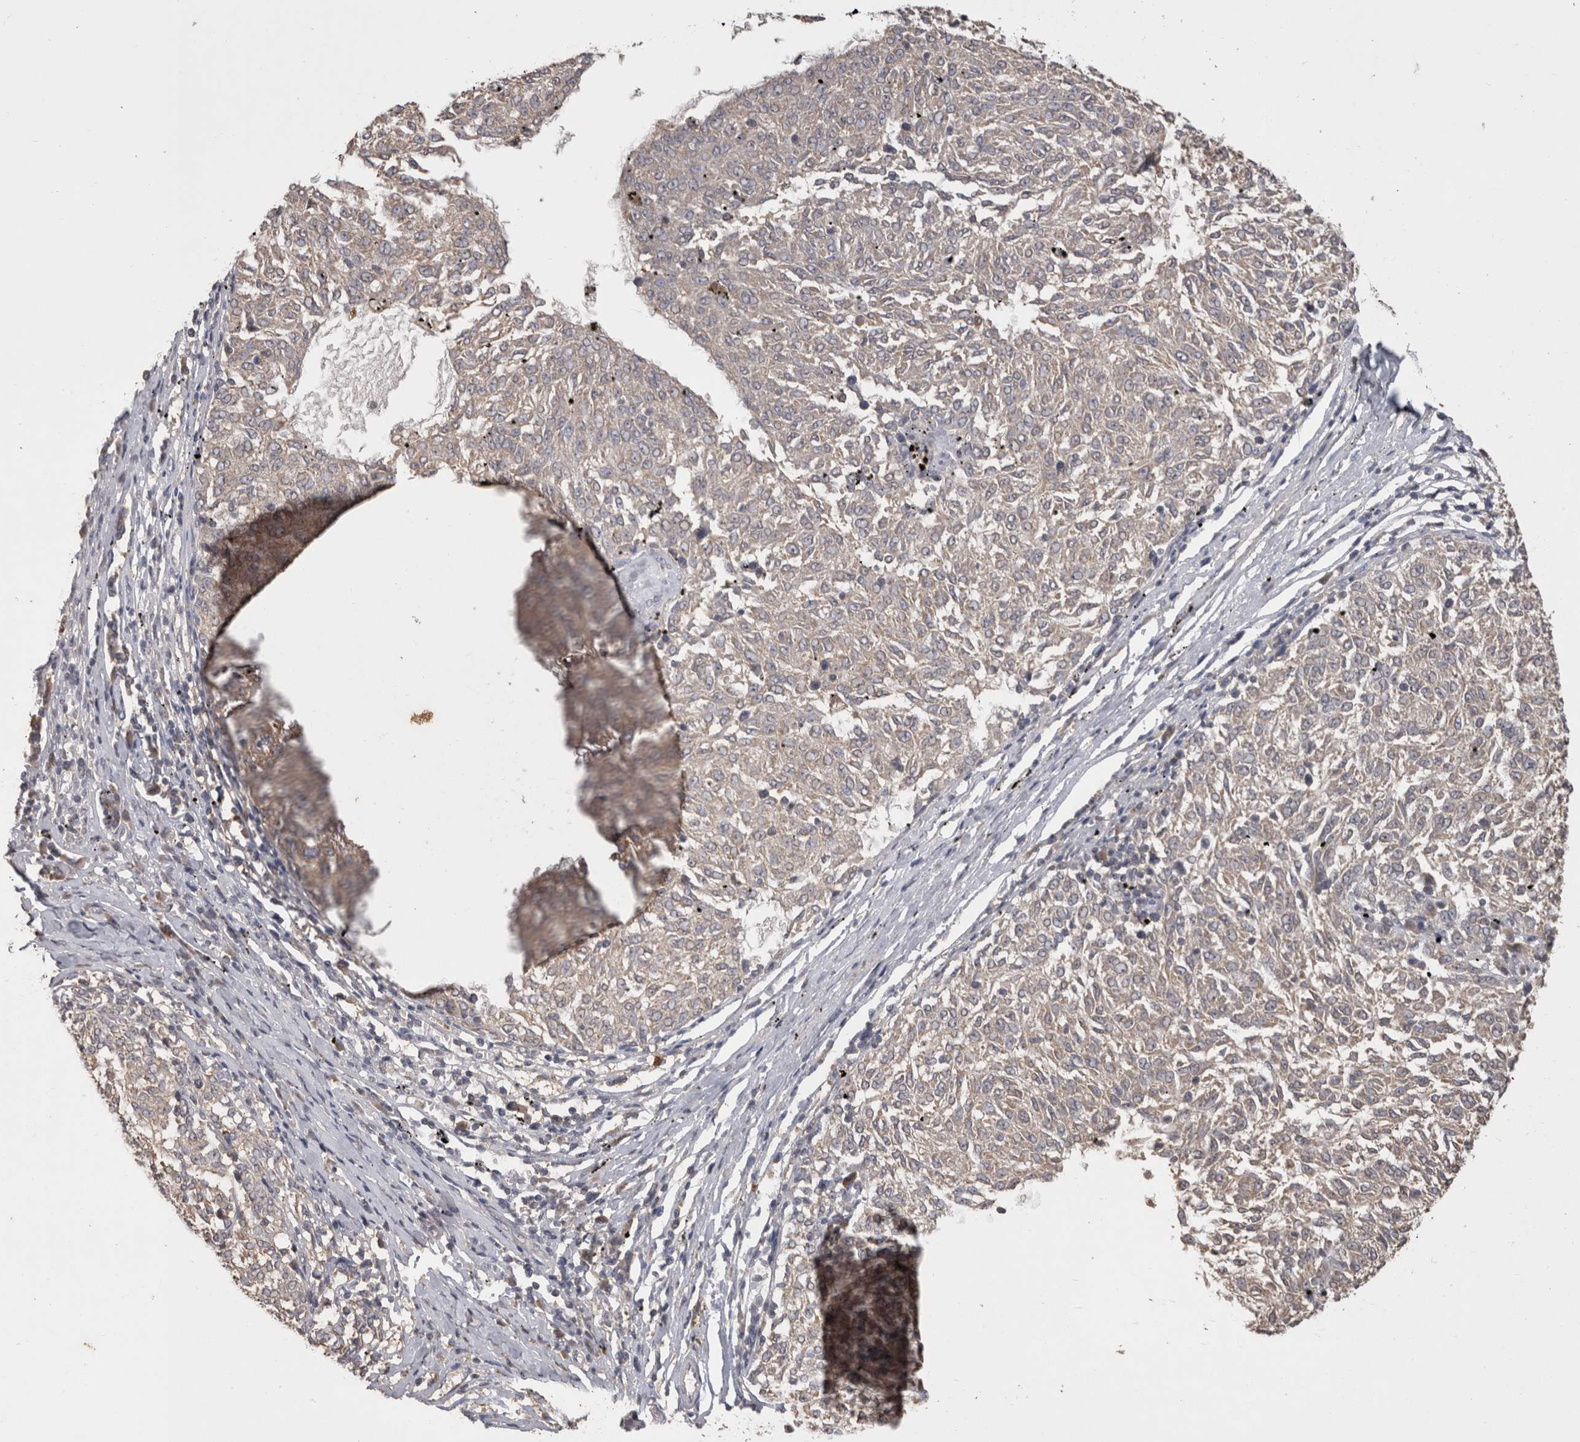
{"staining": {"intensity": "negative", "quantity": "none", "location": "none"}, "tissue": "melanoma", "cell_type": "Tumor cells", "image_type": "cancer", "snomed": [{"axis": "morphology", "description": "Malignant melanoma, NOS"}, {"axis": "topography", "description": "Skin"}], "caption": "IHC micrograph of neoplastic tissue: malignant melanoma stained with DAB reveals no significant protein expression in tumor cells.", "gene": "PREP", "patient": {"sex": "female", "age": 72}}